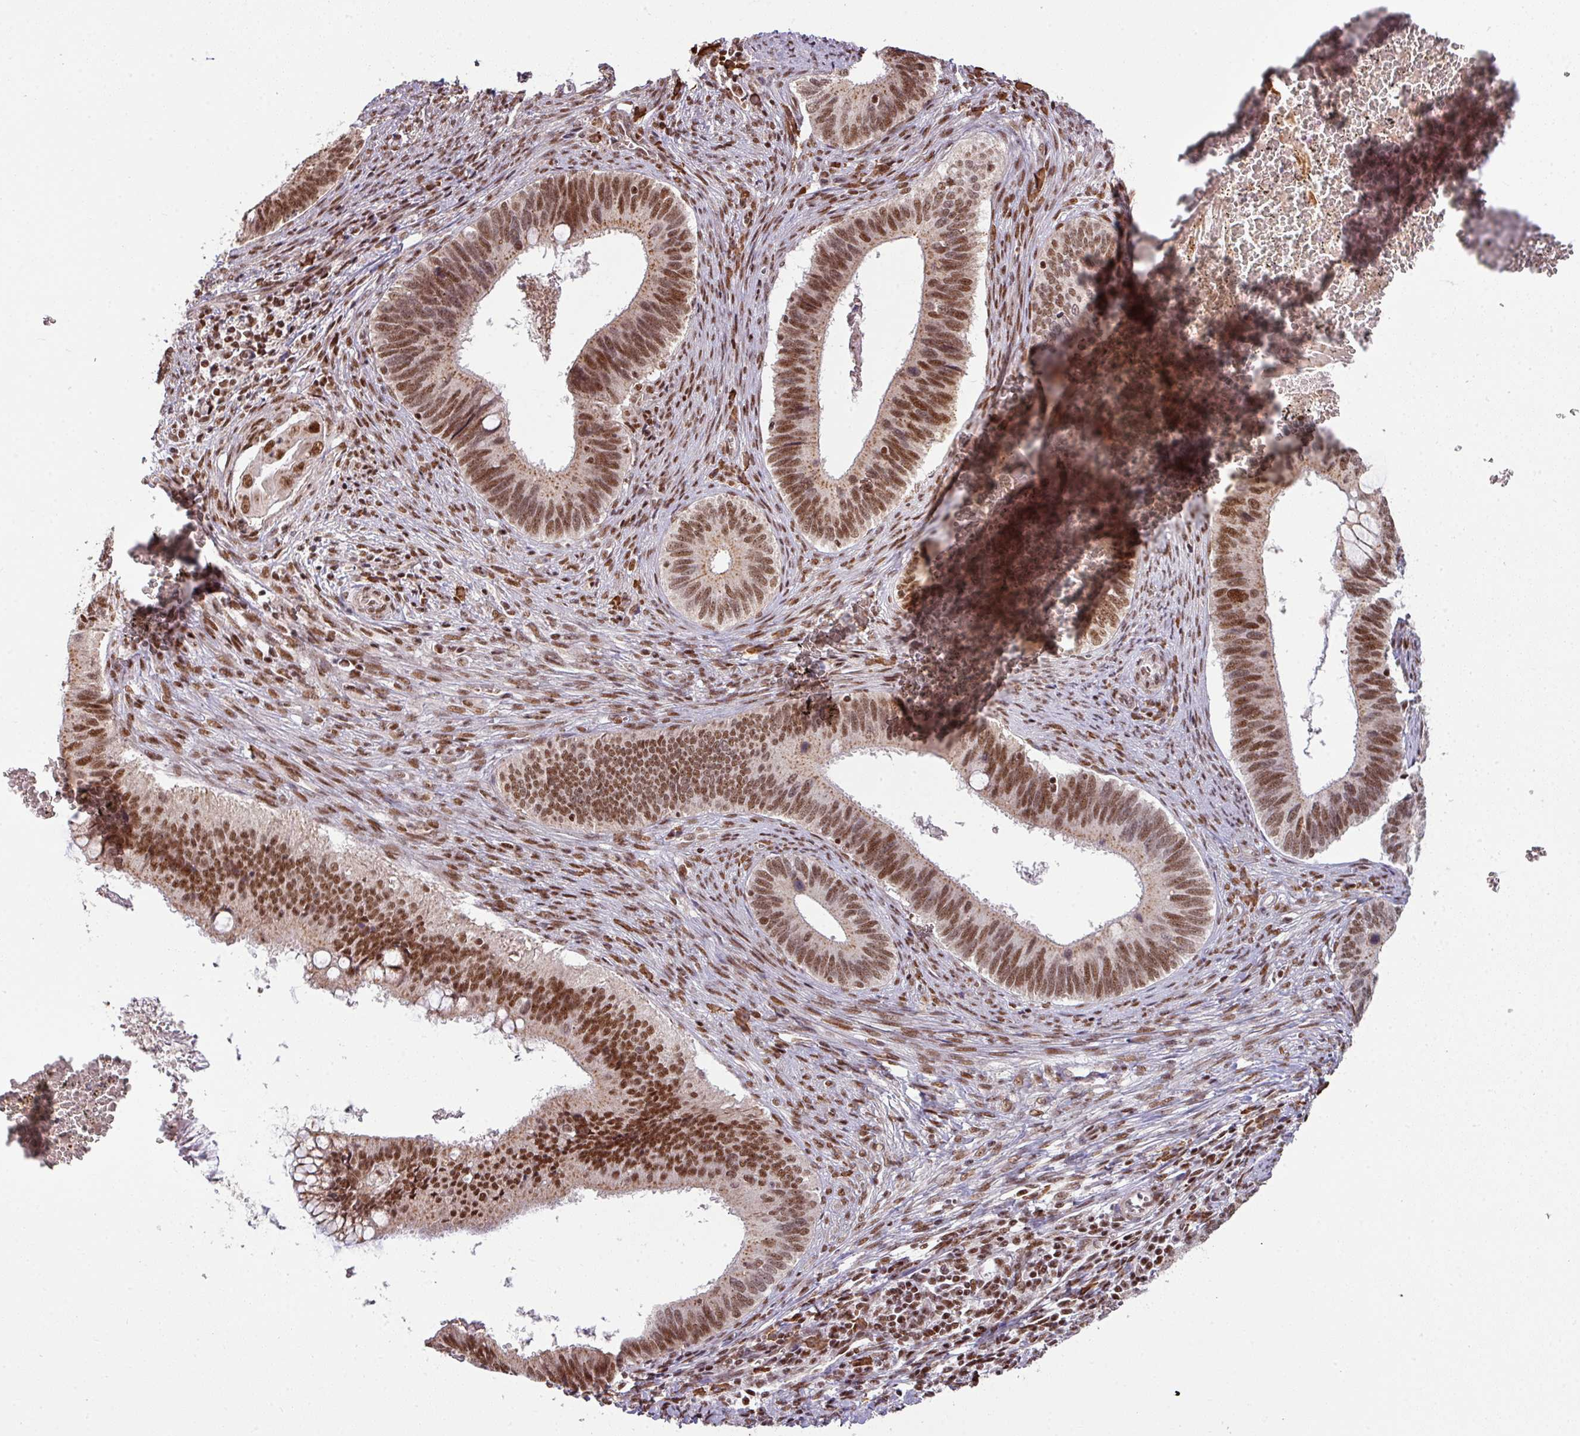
{"staining": {"intensity": "moderate", "quantity": ">75%", "location": "nuclear"}, "tissue": "cervical cancer", "cell_type": "Tumor cells", "image_type": "cancer", "snomed": [{"axis": "morphology", "description": "Adenocarcinoma, NOS"}, {"axis": "topography", "description": "Cervix"}], "caption": "Protein analysis of cervical cancer tissue exhibits moderate nuclear staining in about >75% of tumor cells. The protein of interest is shown in brown color, while the nuclei are stained blue.", "gene": "PHF23", "patient": {"sex": "female", "age": 42}}